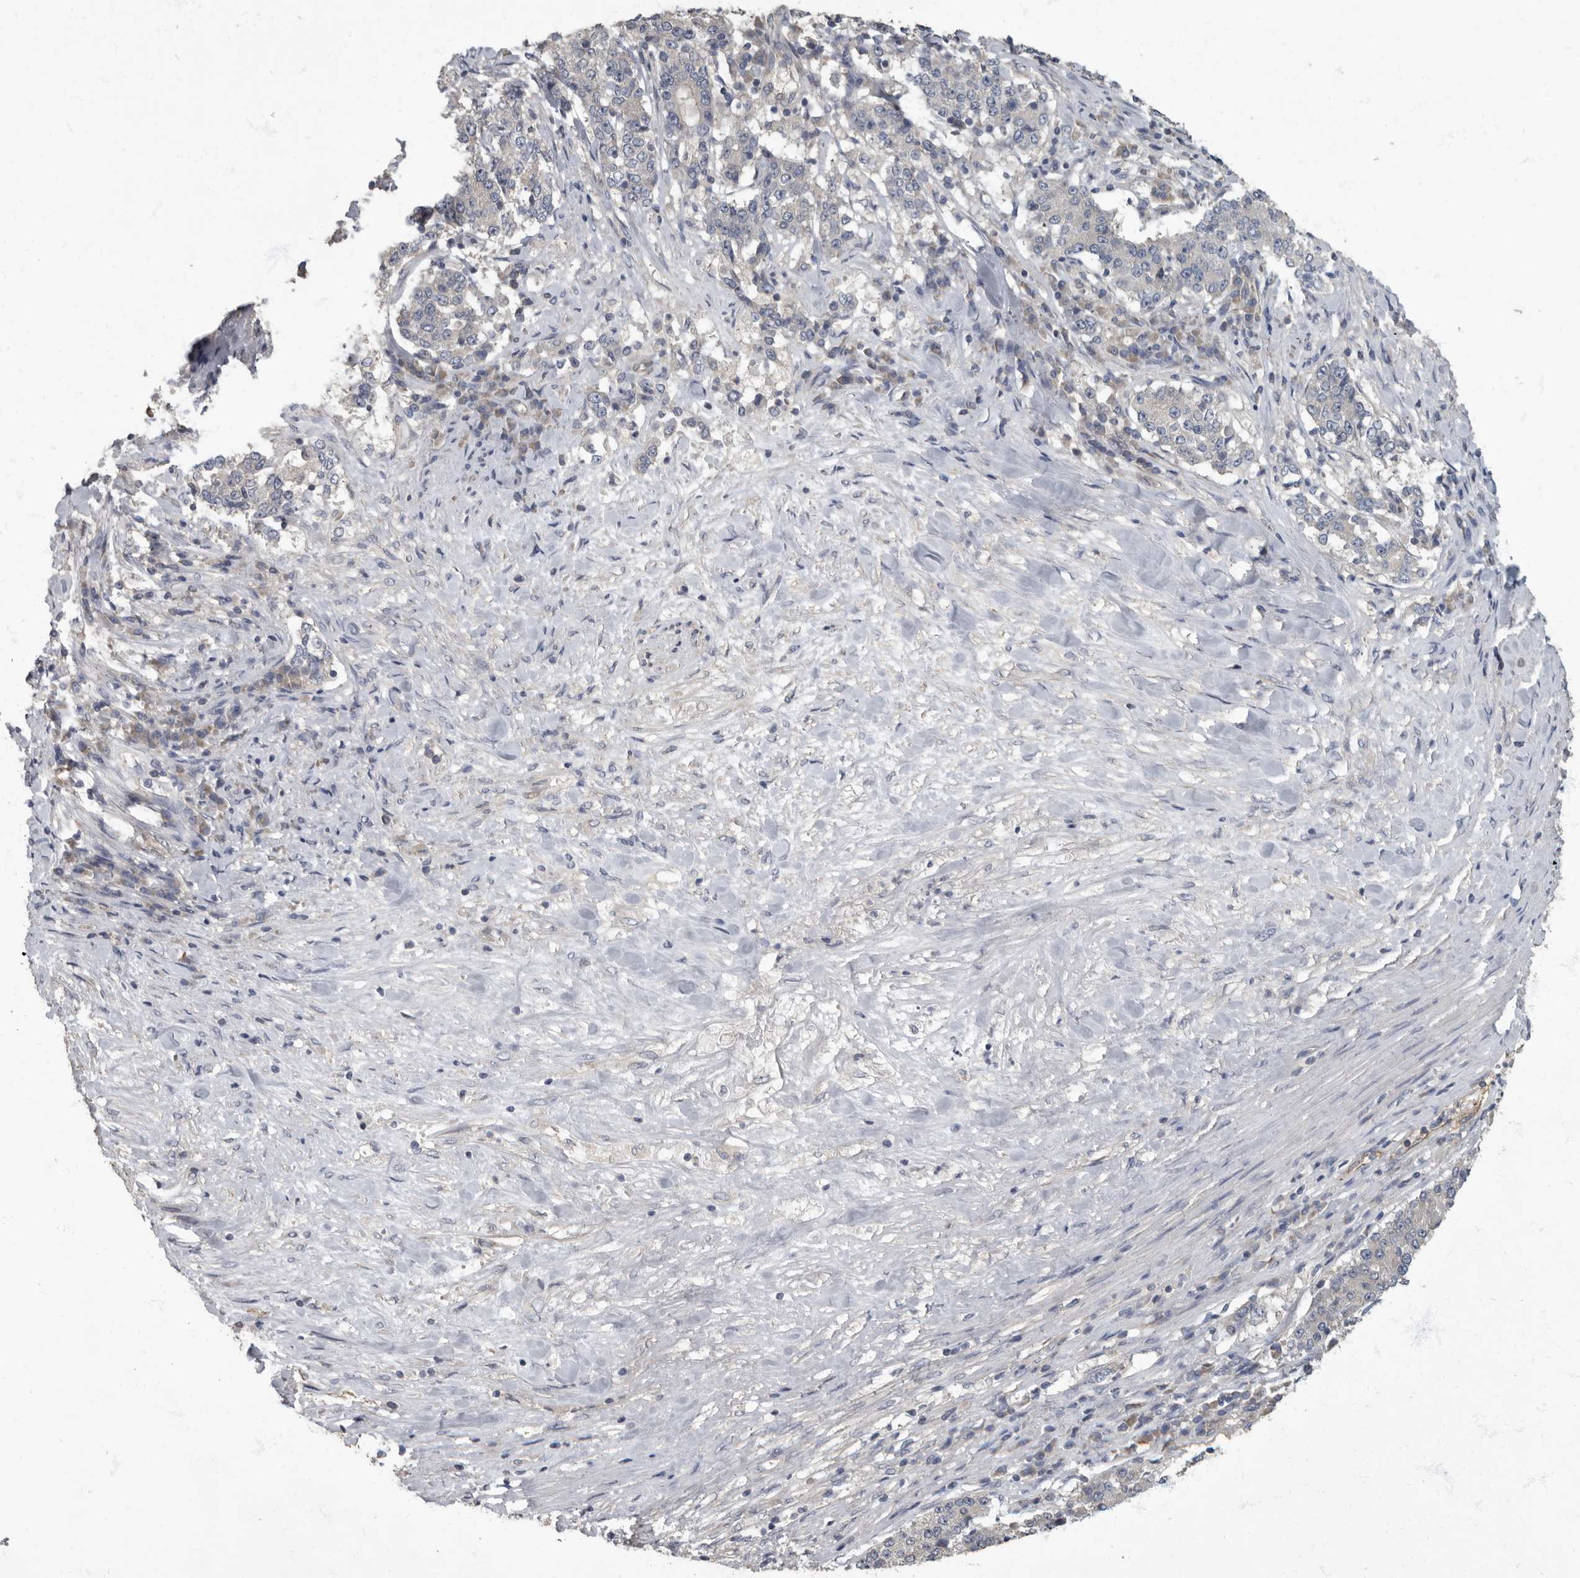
{"staining": {"intensity": "negative", "quantity": "none", "location": "none"}, "tissue": "stomach cancer", "cell_type": "Tumor cells", "image_type": "cancer", "snomed": [{"axis": "morphology", "description": "Adenocarcinoma, NOS"}, {"axis": "topography", "description": "Stomach"}], "caption": "Tumor cells show no significant protein staining in stomach cancer.", "gene": "PDK1", "patient": {"sex": "male", "age": 59}}